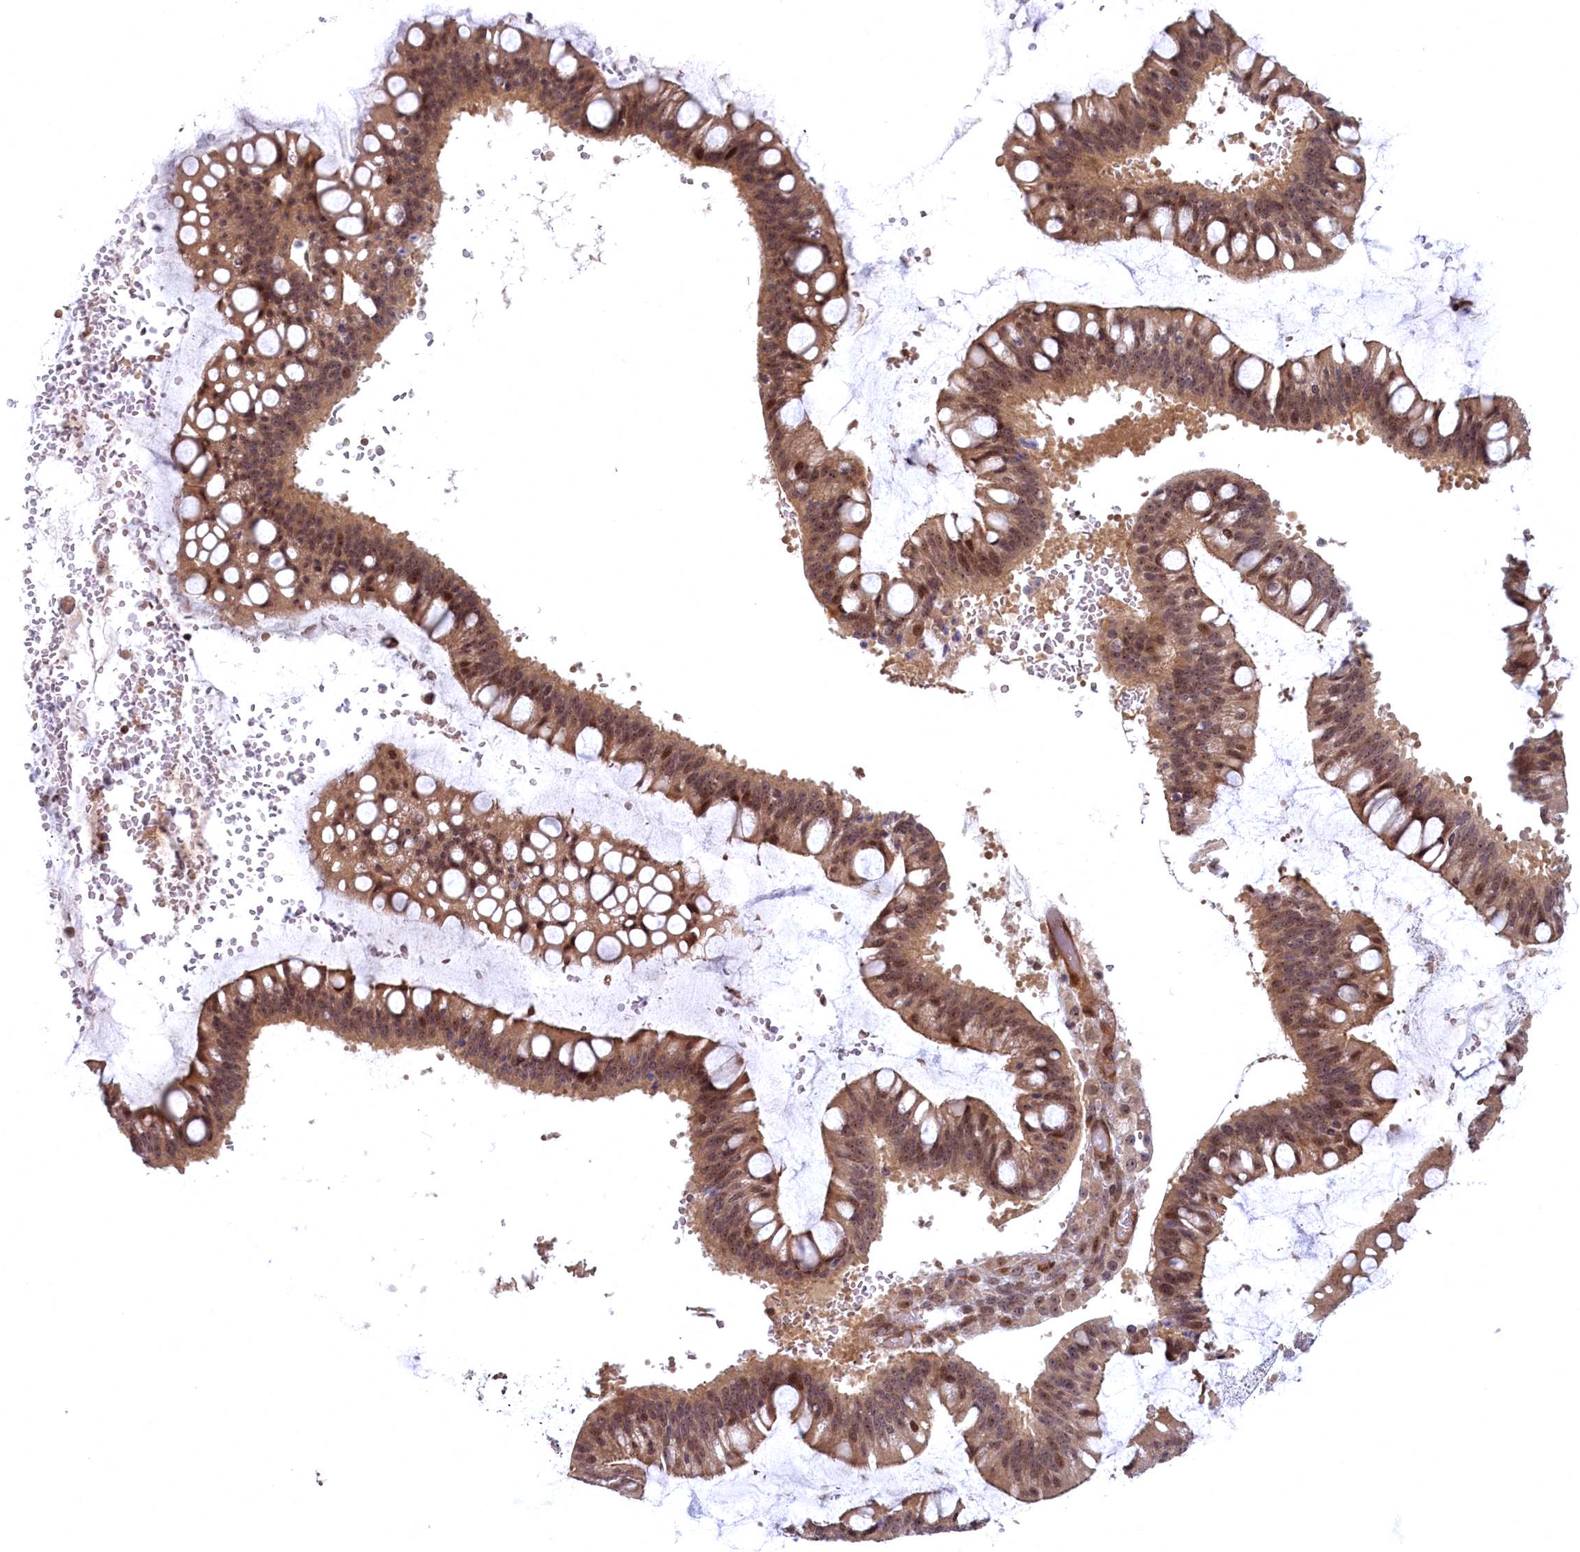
{"staining": {"intensity": "moderate", "quantity": ">75%", "location": "cytoplasmic/membranous,nuclear"}, "tissue": "ovarian cancer", "cell_type": "Tumor cells", "image_type": "cancer", "snomed": [{"axis": "morphology", "description": "Cystadenocarcinoma, mucinous, NOS"}, {"axis": "topography", "description": "Ovary"}], "caption": "This photomicrograph displays ovarian cancer stained with IHC to label a protein in brown. The cytoplasmic/membranous and nuclear of tumor cells show moderate positivity for the protein. Nuclei are counter-stained blue.", "gene": "SNRK", "patient": {"sex": "female", "age": 73}}